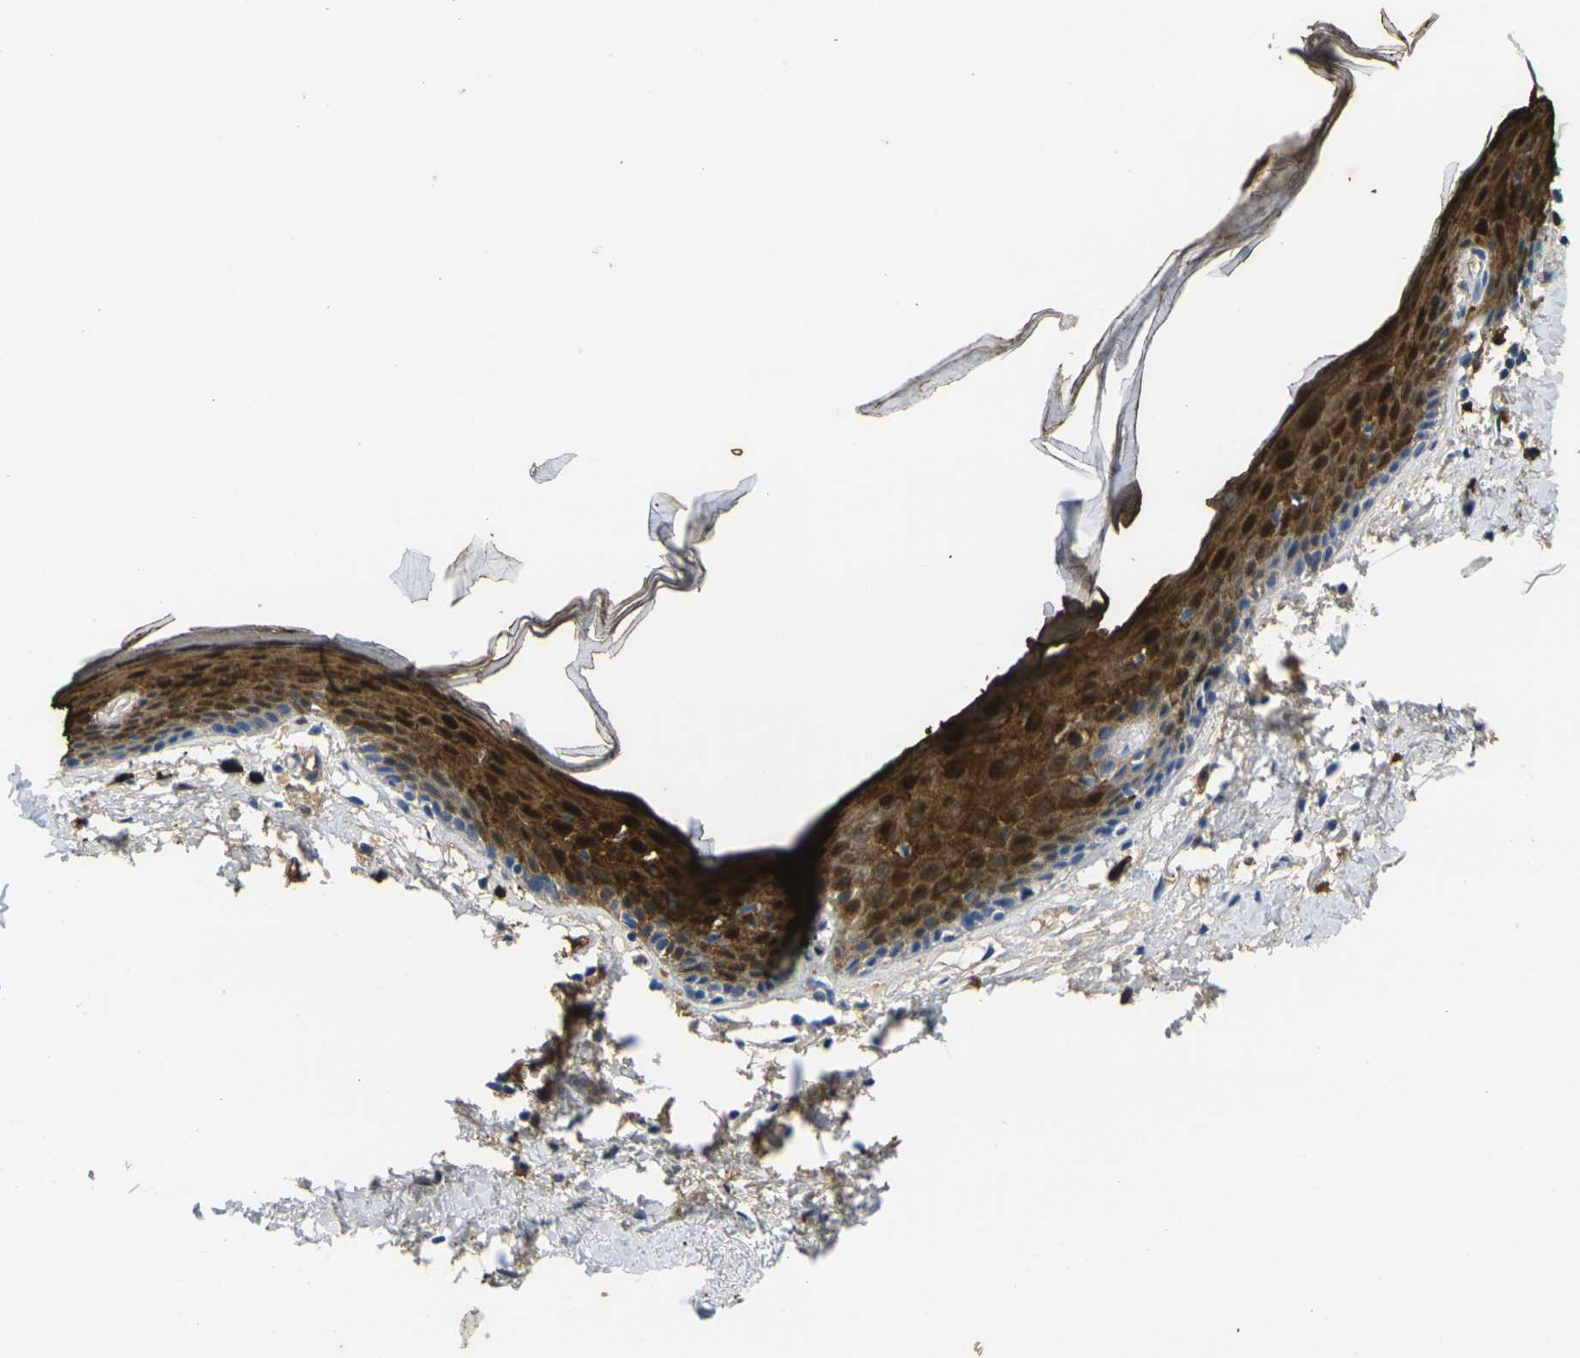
{"staining": {"intensity": "strong", "quantity": ">75%", "location": "cytoplasmic/membranous,nuclear"}, "tissue": "skin", "cell_type": "Epidermal cells", "image_type": "normal", "snomed": [{"axis": "morphology", "description": "Normal tissue, NOS"}, {"axis": "topography", "description": "Vulva"}], "caption": "Brown immunohistochemical staining in normal human skin shows strong cytoplasmic/membranous,nuclear staining in approximately >75% of epidermal cells. (DAB (3,3'-diaminobenzidine) IHC, brown staining for protein, blue staining for nuclei).", "gene": "S100A9", "patient": {"sex": "female", "age": 54}}